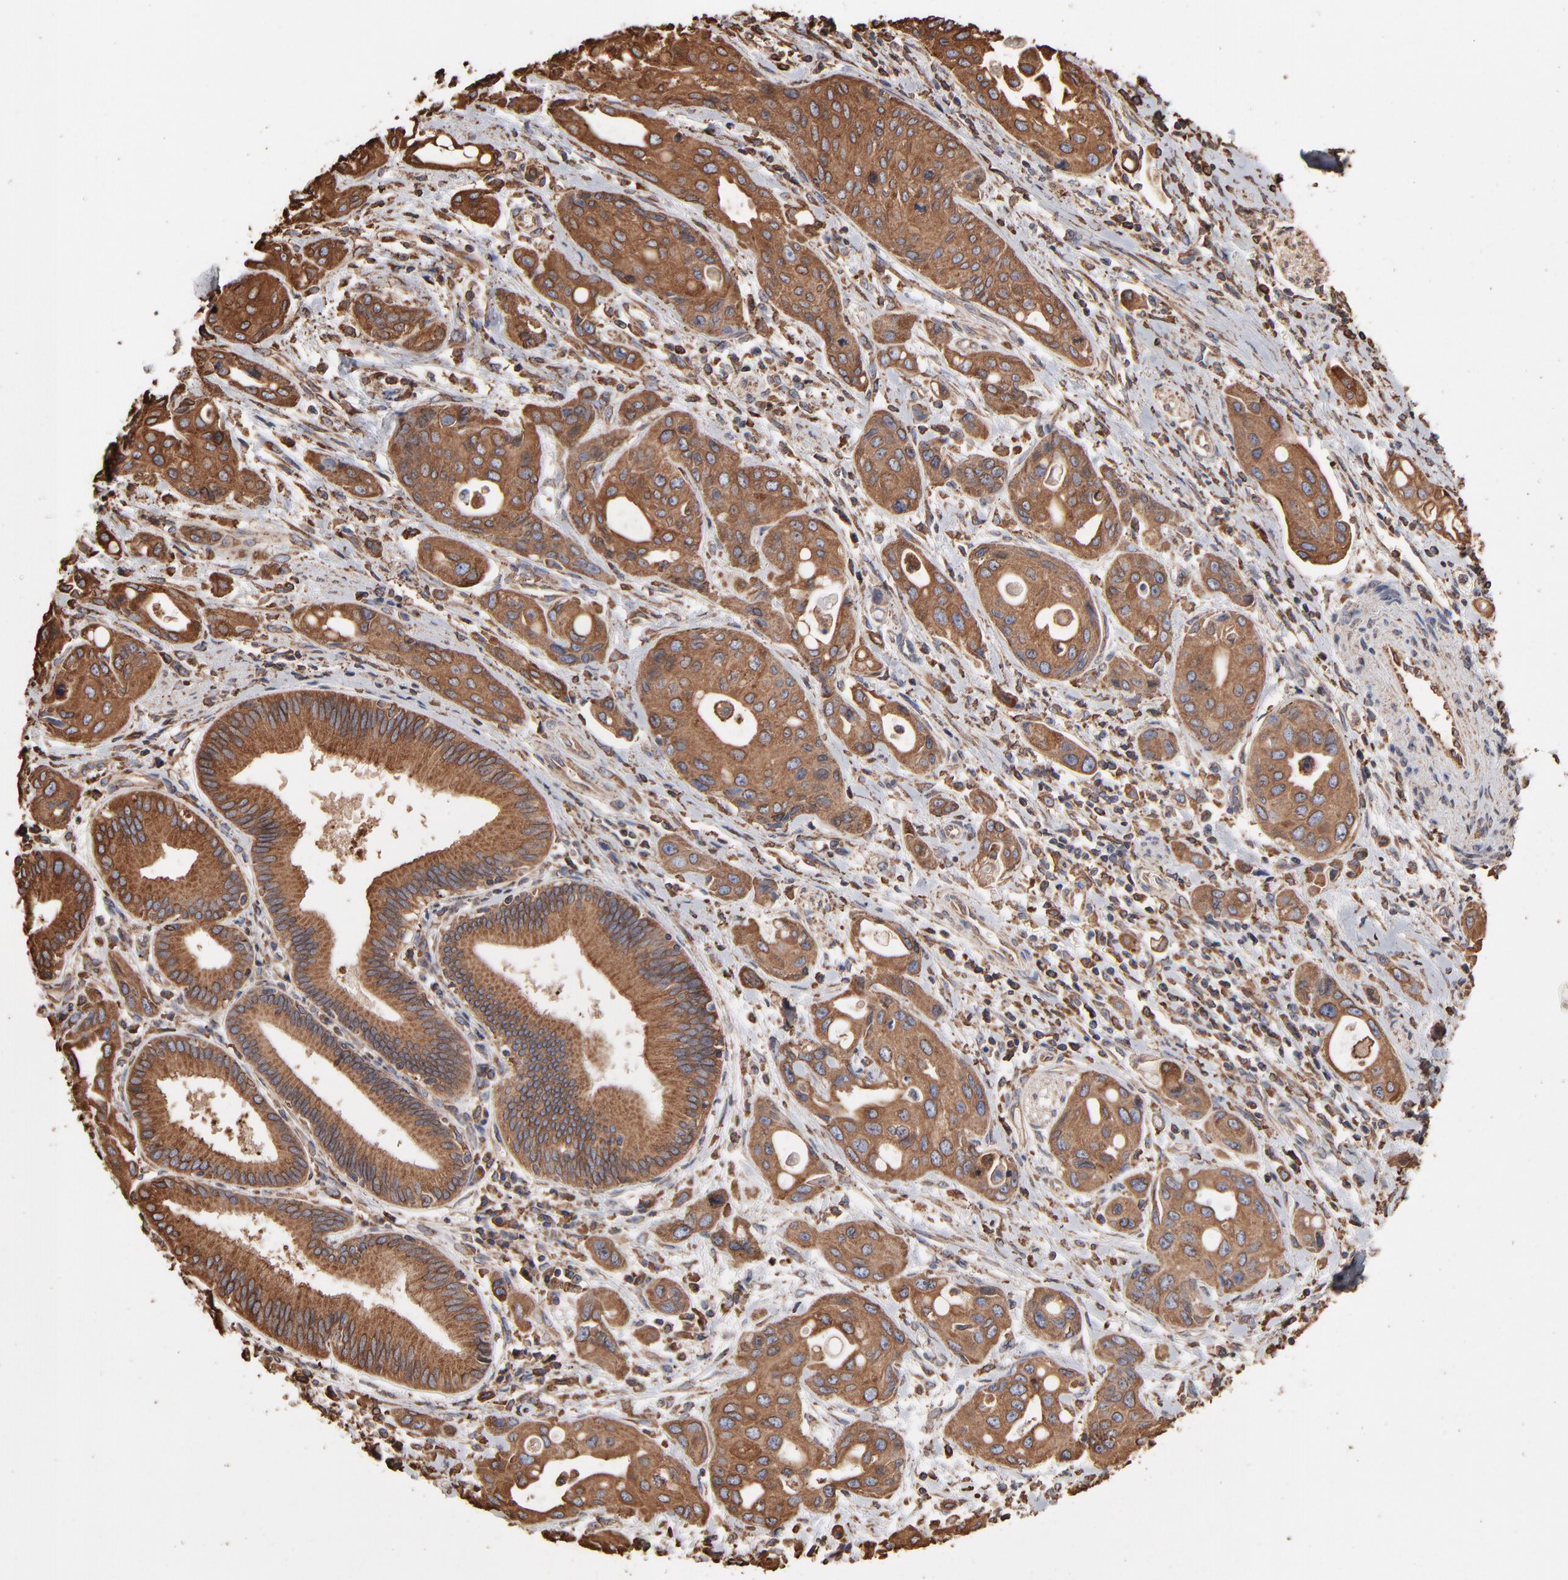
{"staining": {"intensity": "moderate", "quantity": ">75%", "location": "cytoplasmic/membranous"}, "tissue": "pancreatic cancer", "cell_type": "Tumor cells", "image_type": "cancer", "snomed": [{"axis": "morphology", "description": "Adenocarcinoma, NOS"}, {"axis": "topography", "description": "Pancreas"}], "caption": "Adenocarcinoma (pancreatic) stained for a protein (brown) exhibits moderate cytoplasmic/membranous positive positivity in approximately >75% of tumor cells.", "gene": "PDIA3", "patient": {"sex": "female", "age": 60}}